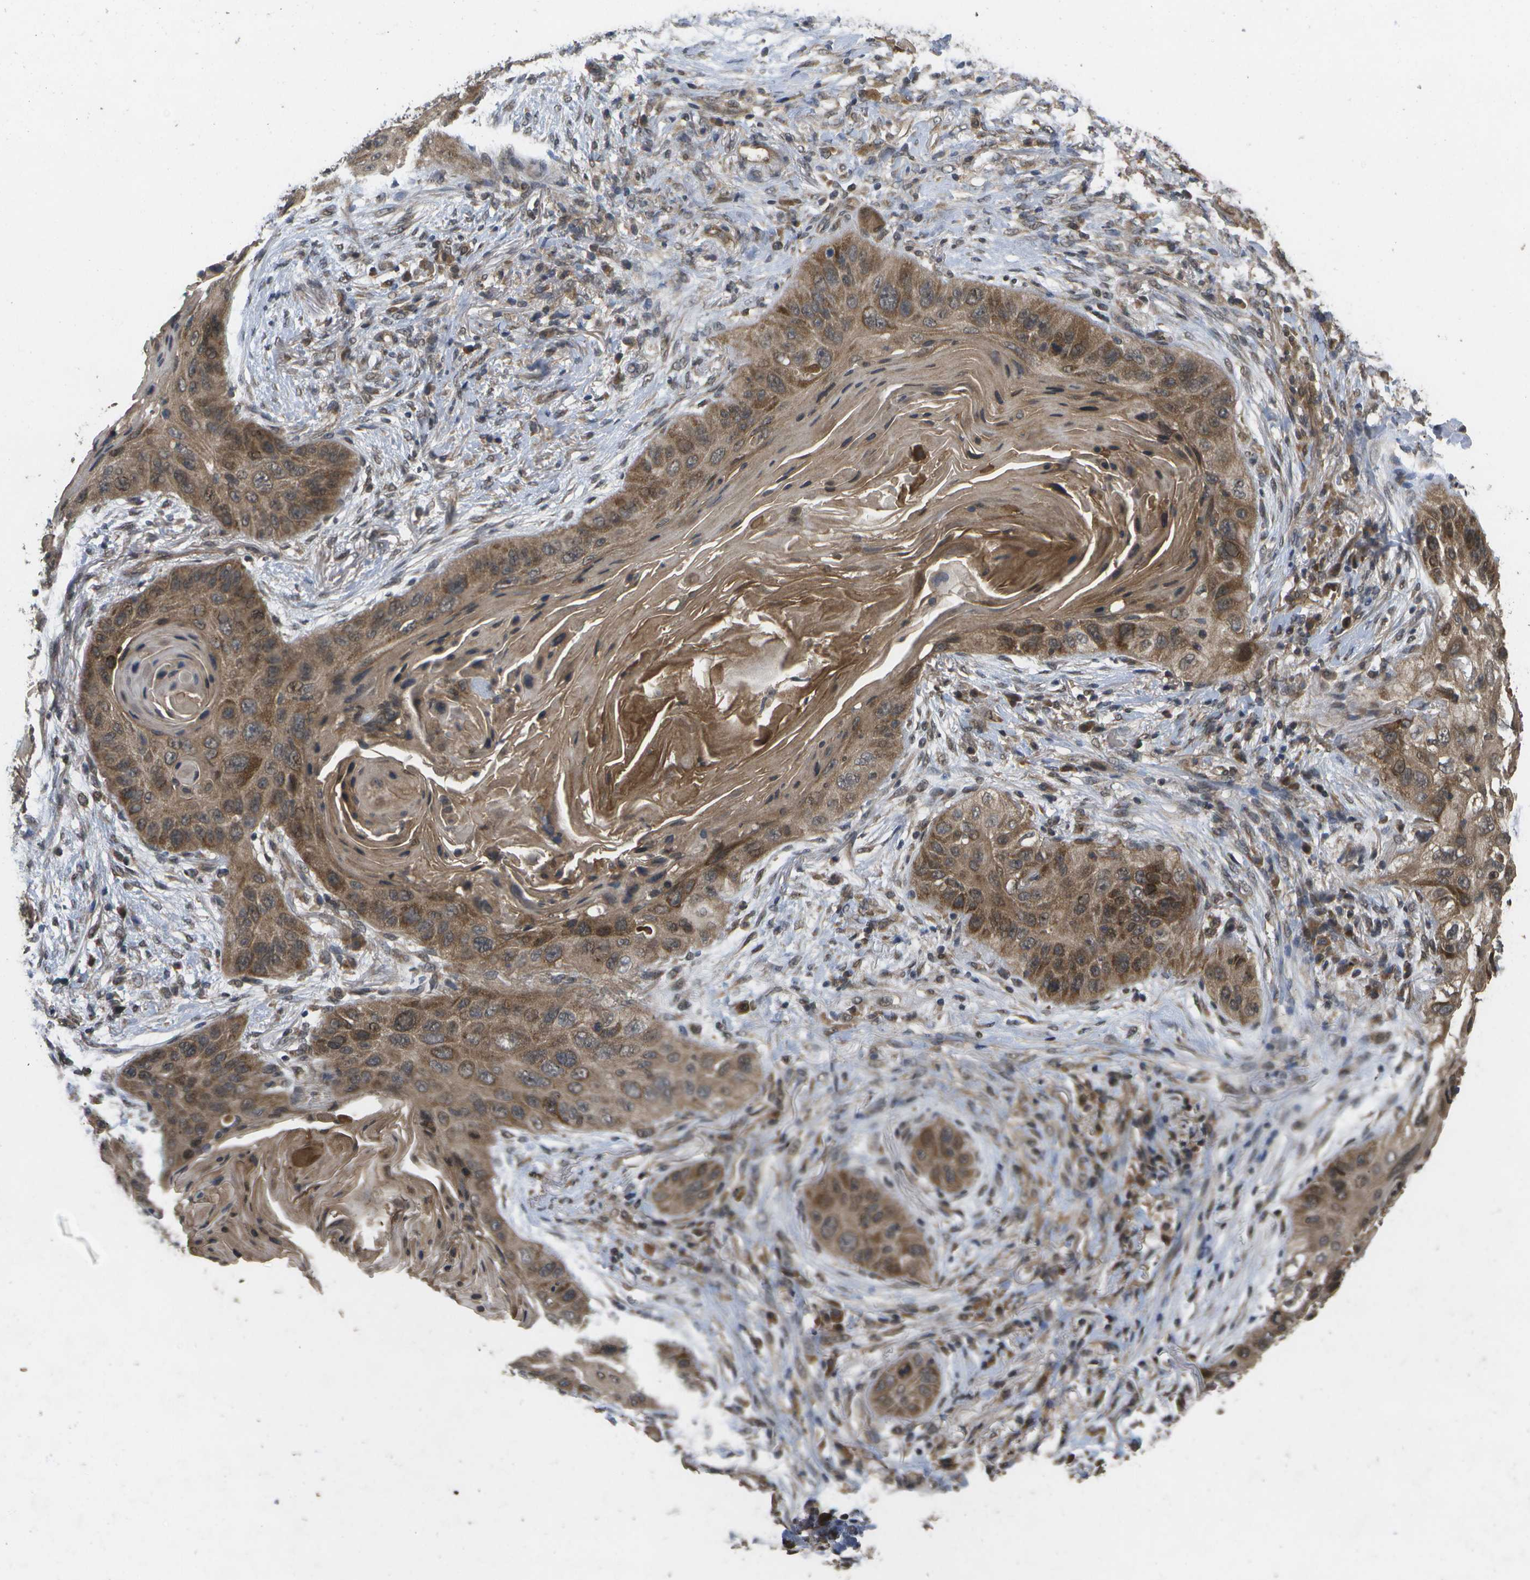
{"staining": {"intensity": "moderate", "quantity": ">75%", "location": "cytoplasmic/membranous"}, "tissue": "lung cancer", "cell_type": "Tumor cells", "image_type": "cancer", "snomed": [{"axis": "morphology", "description": "Squamous cell carcinoma, NOS"}, {"axis": "topography", "description": "Lung"}], "caption": "Lung cancer tissue demonstrates moderate cytoplasmic/membranous expression in about >75% of tumor cells (brown staining indicates protein expression, while blue staining denotes nuclei).", "gene": "ALAS1", "patient": {"sex": "female", "age": 67}}